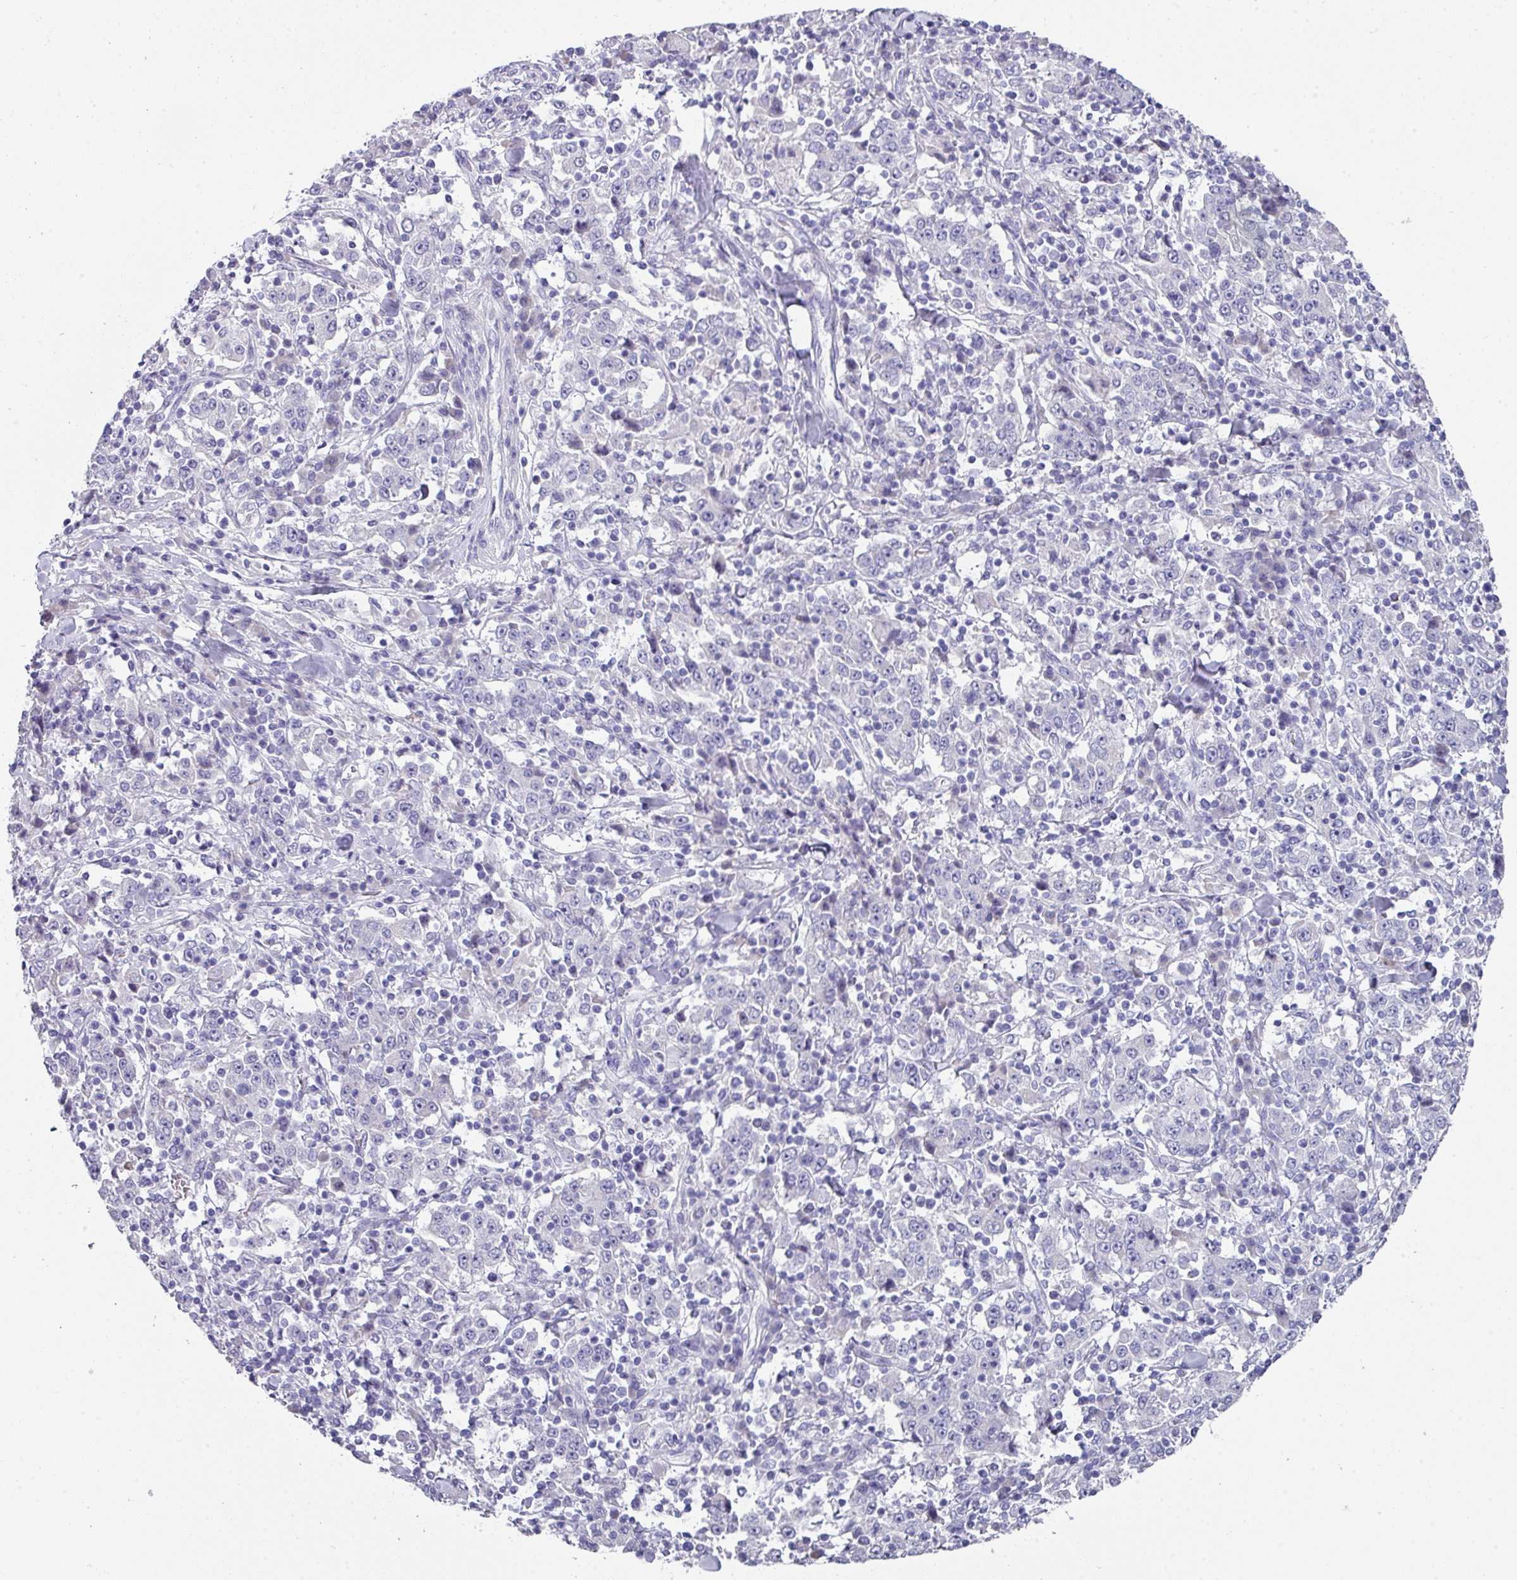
{"staining": {"intensity": "negative", "quantity": "none", "location": "none"}, "tissue": "stomach cancer", "cell_type": "Tumor cells", "image_type": "cancer", "snomed": [{"axis": "morphology", "description": "Normal tissue, NOS"}, {"axis": "morphology", "description": "Adenocarcinoma, NOS"}, {"axis": "topography", "description": "Stomach, upper"}, {"axis": "topography", "description": "Stomach"}], "caption": "Stomach cancer (adenocarcinoma) was stained to show a protein in brown. There is no significant staining in tumor cells.", "gene": "DEFB115", "patient": {"sex": "male", "age": 59}}